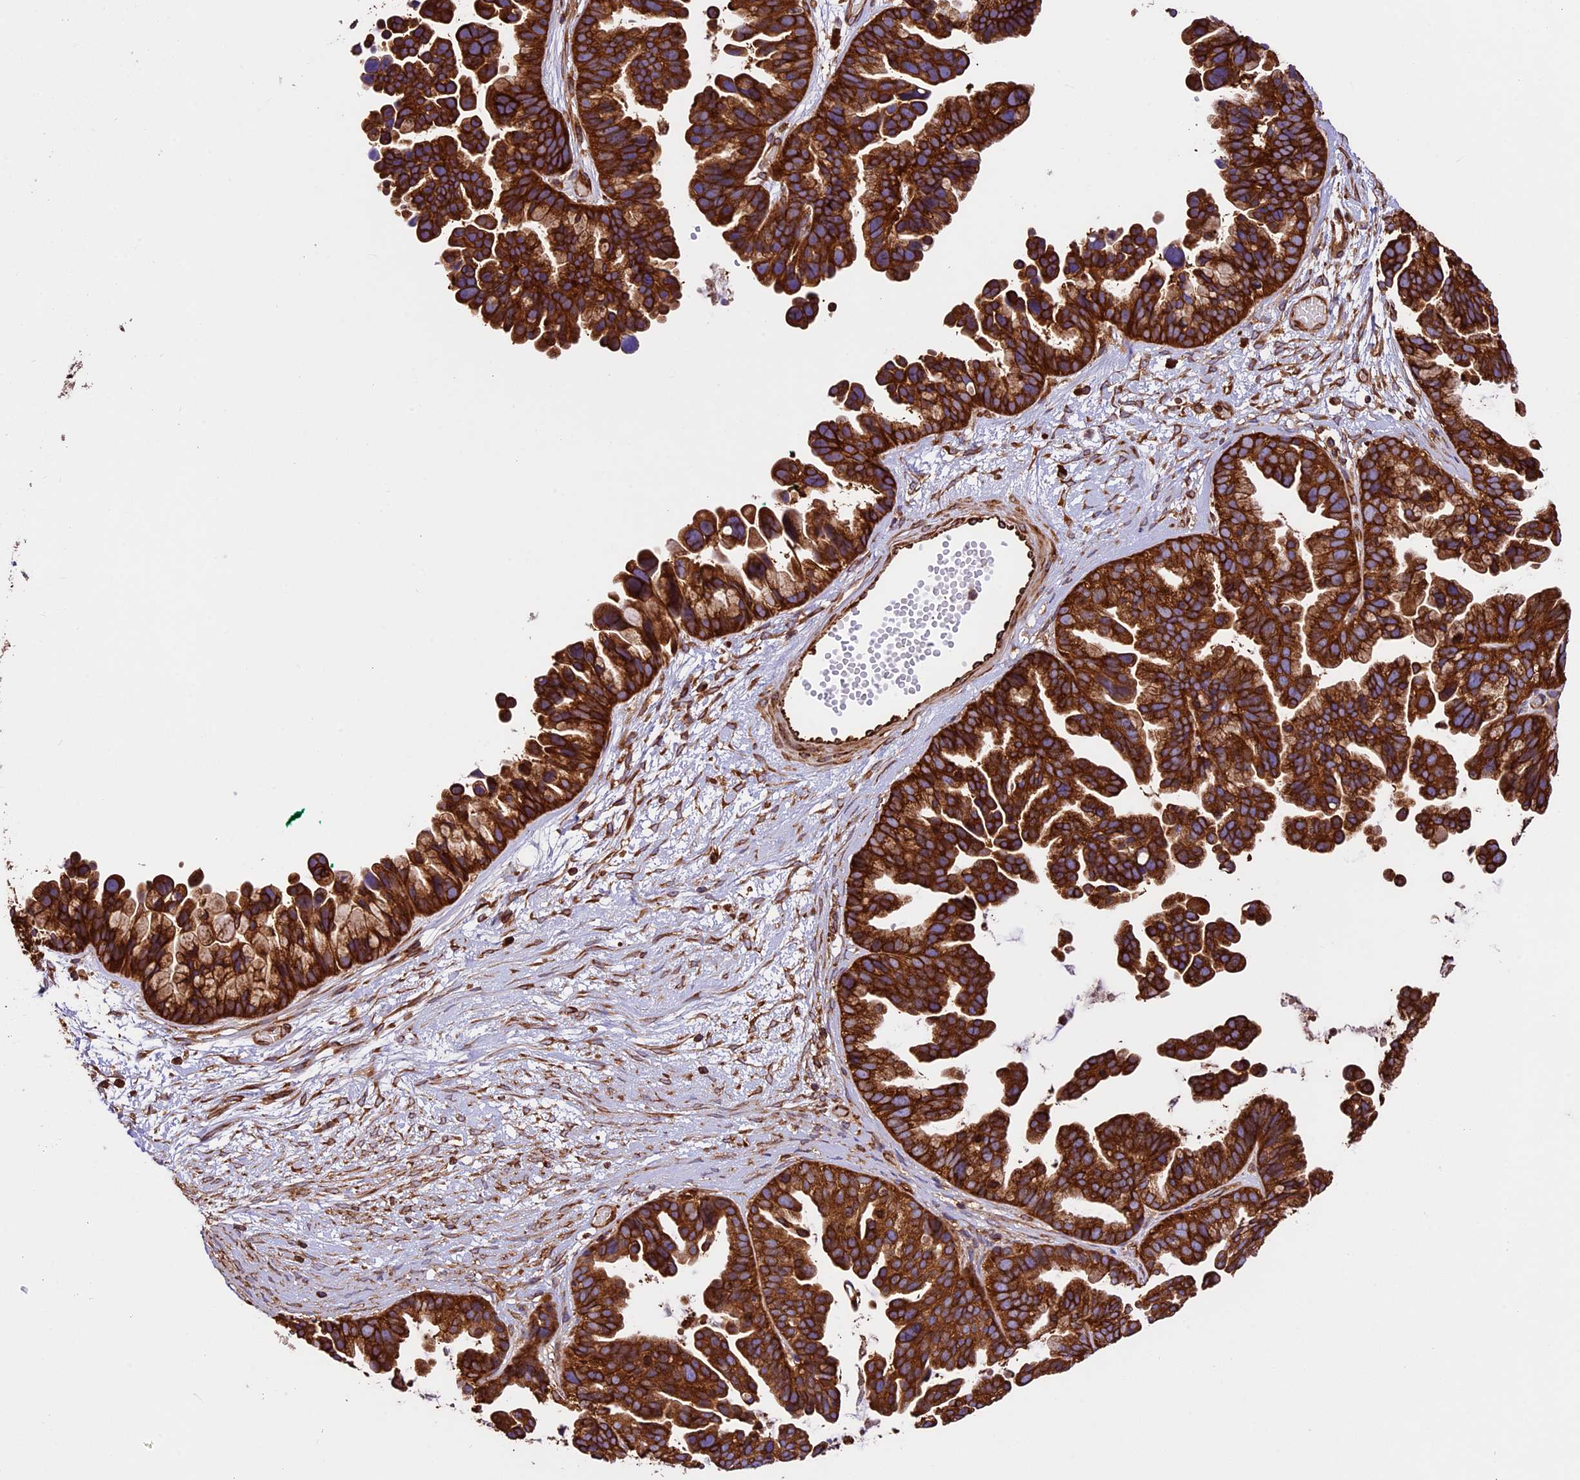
{"staining": {"intensity": "strong", "quantity": ">75%", "location": "cytoplasmic/membranous"}, "tissue": "ovarian cancer", "cell_type": "Tumor cells", "image_type": "cancer", "snomed": [{"axis": "morphology", "description": "Cystadenocarcinoma, serous, NOS"}, {"axis": "topography", "description": "Ovary"}], "caption": "Serous cystadenocarcinoma (ovarian) stained with a brown dye demonstrates strong cytoplasmic/membranous positive positivity in about >75% of tumor cells.", "gene": "KARS1", "patient": {"sex": "female", "age": 56}}